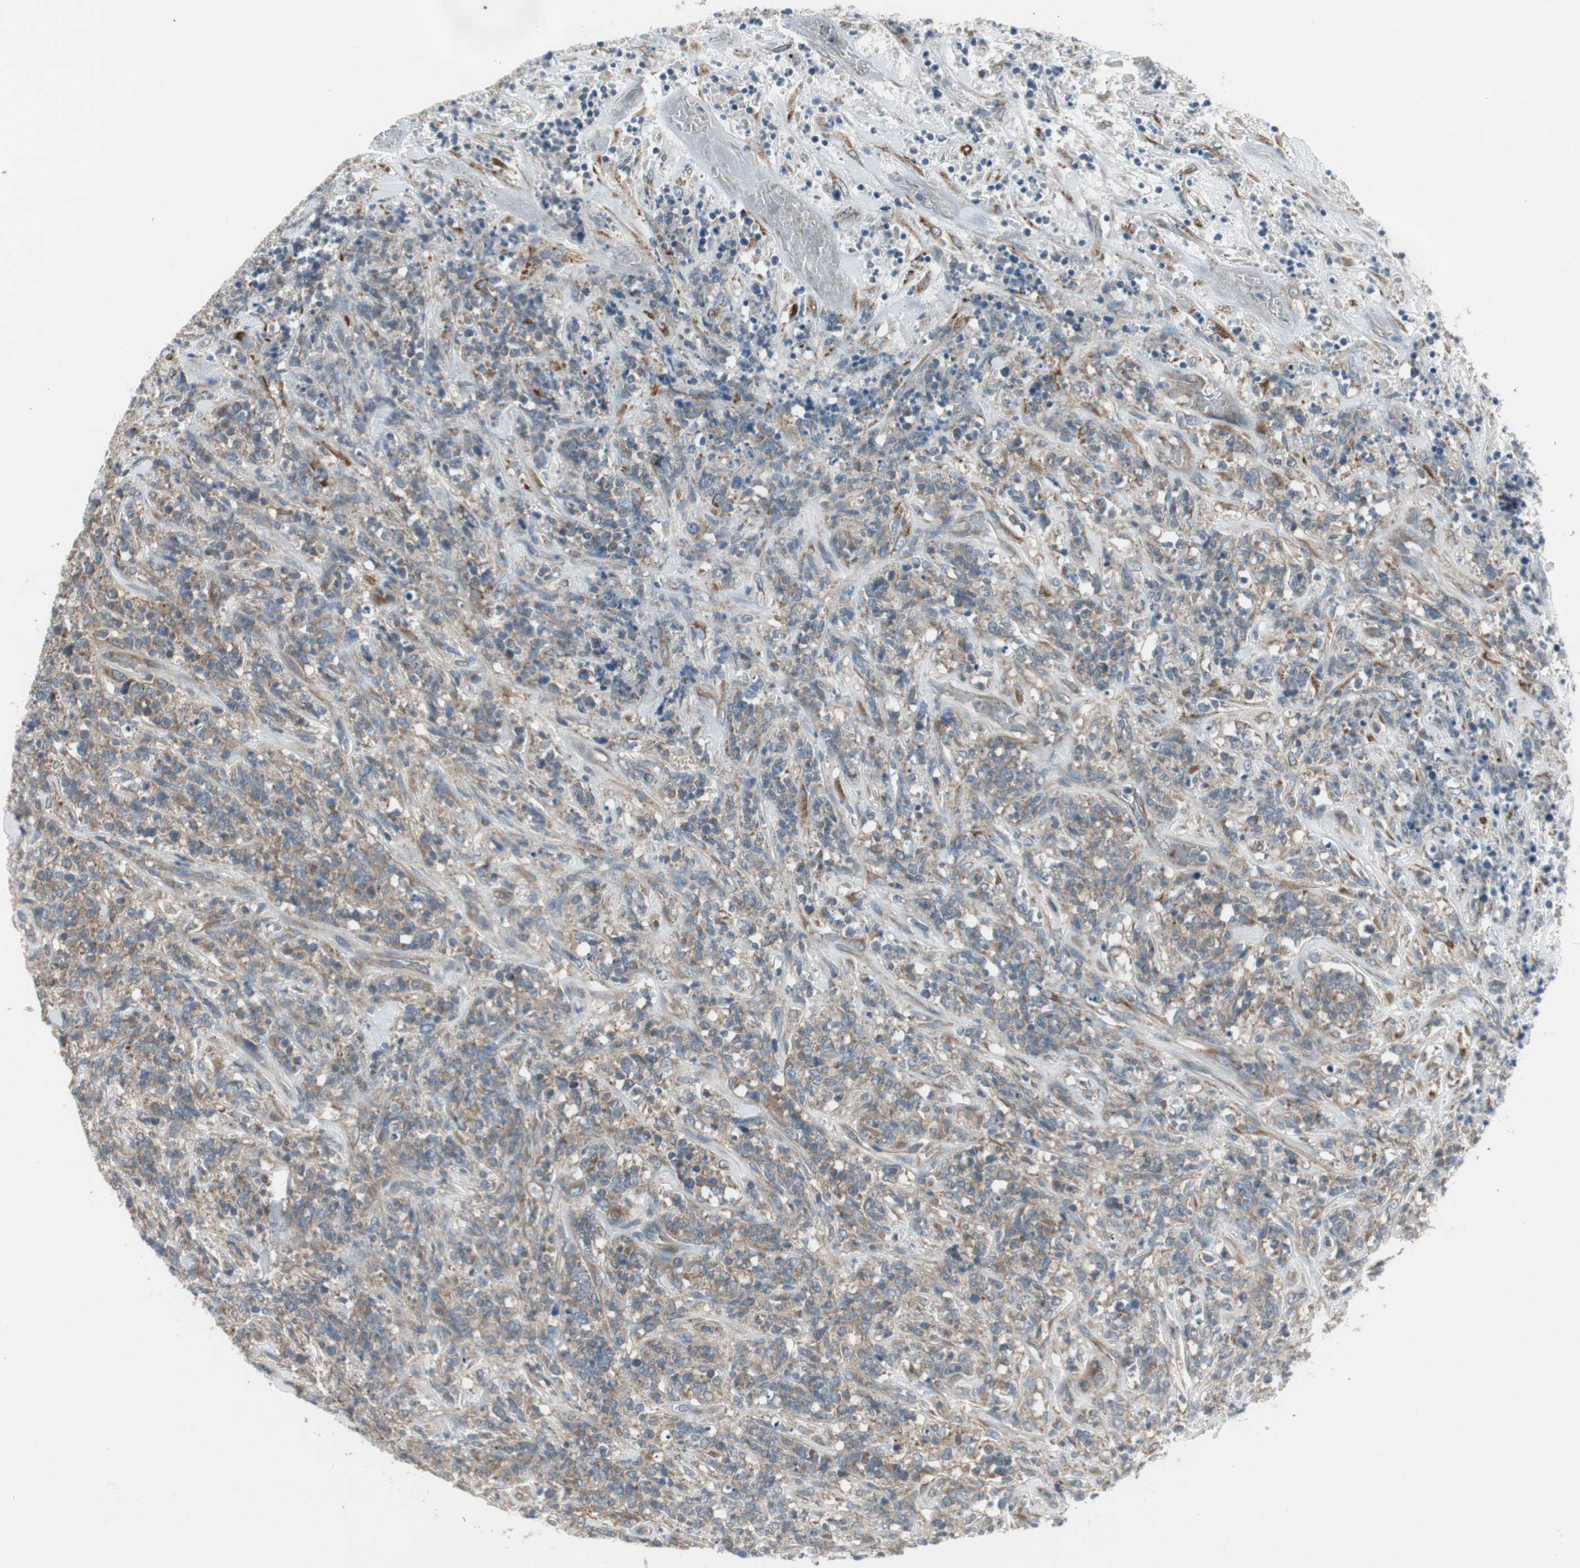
{"staining": {"intensity": "moderate", "quantity": ">75%", "location": "cytoplasmic/membranous"}, "tissue": "lymphoma", "cell_type": "Tumor cells", "image_type": "cancer", "snomed": [{"axis": "morphology", "description": "Malignant lymphoma, non-Hodgkin's type, High grade"}, {"axis": "topography", "description": "Soft tissue"}], "caption": "Protein expression analysis of human lymphoma reveals moderate cytoplasmic/membranous staining in about >75% of tumor cells.", "gene": "PANK2", "patient": {"sex": "male", "age": 18}}